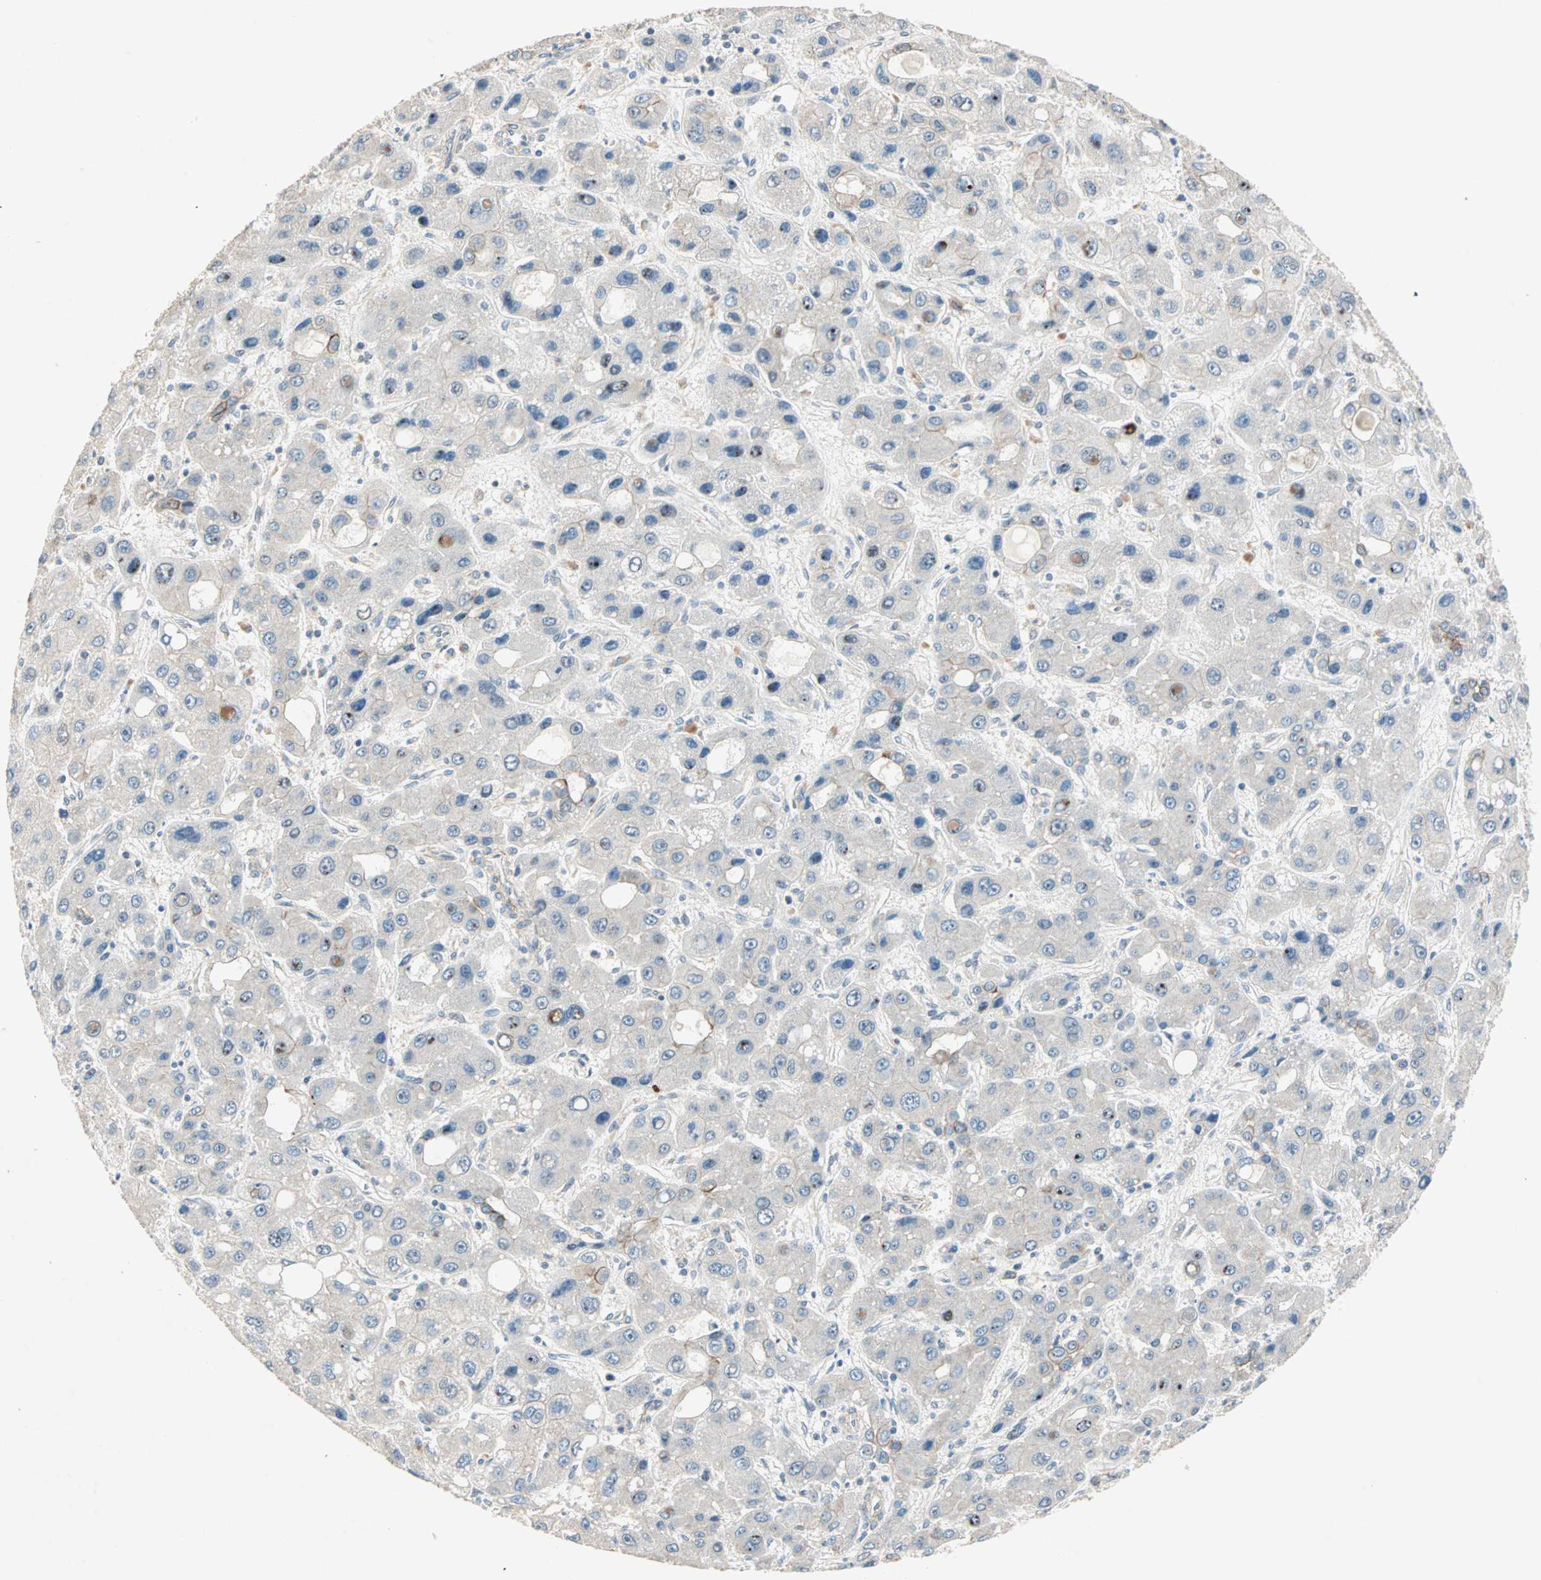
{"staining": {"intensity": "weak", "quantity": "<25%", "location": "cytoplasmic/membranous"}, "tissue": "liver cancer", "cell_type": "Tumor cells", "image_type": "cancer", "snomed": [{"axis": "morphology", "description": "Carcinoma, Hepatocellular, NOS"}, {"axis": "topography", "description": "Liver"}], "caption": "The immunohistochemistry image has no significant expression in tumor cells of liver cancer tissue.", "gene": "TTF2", "patient": {"sex": "male", "age": 55}}